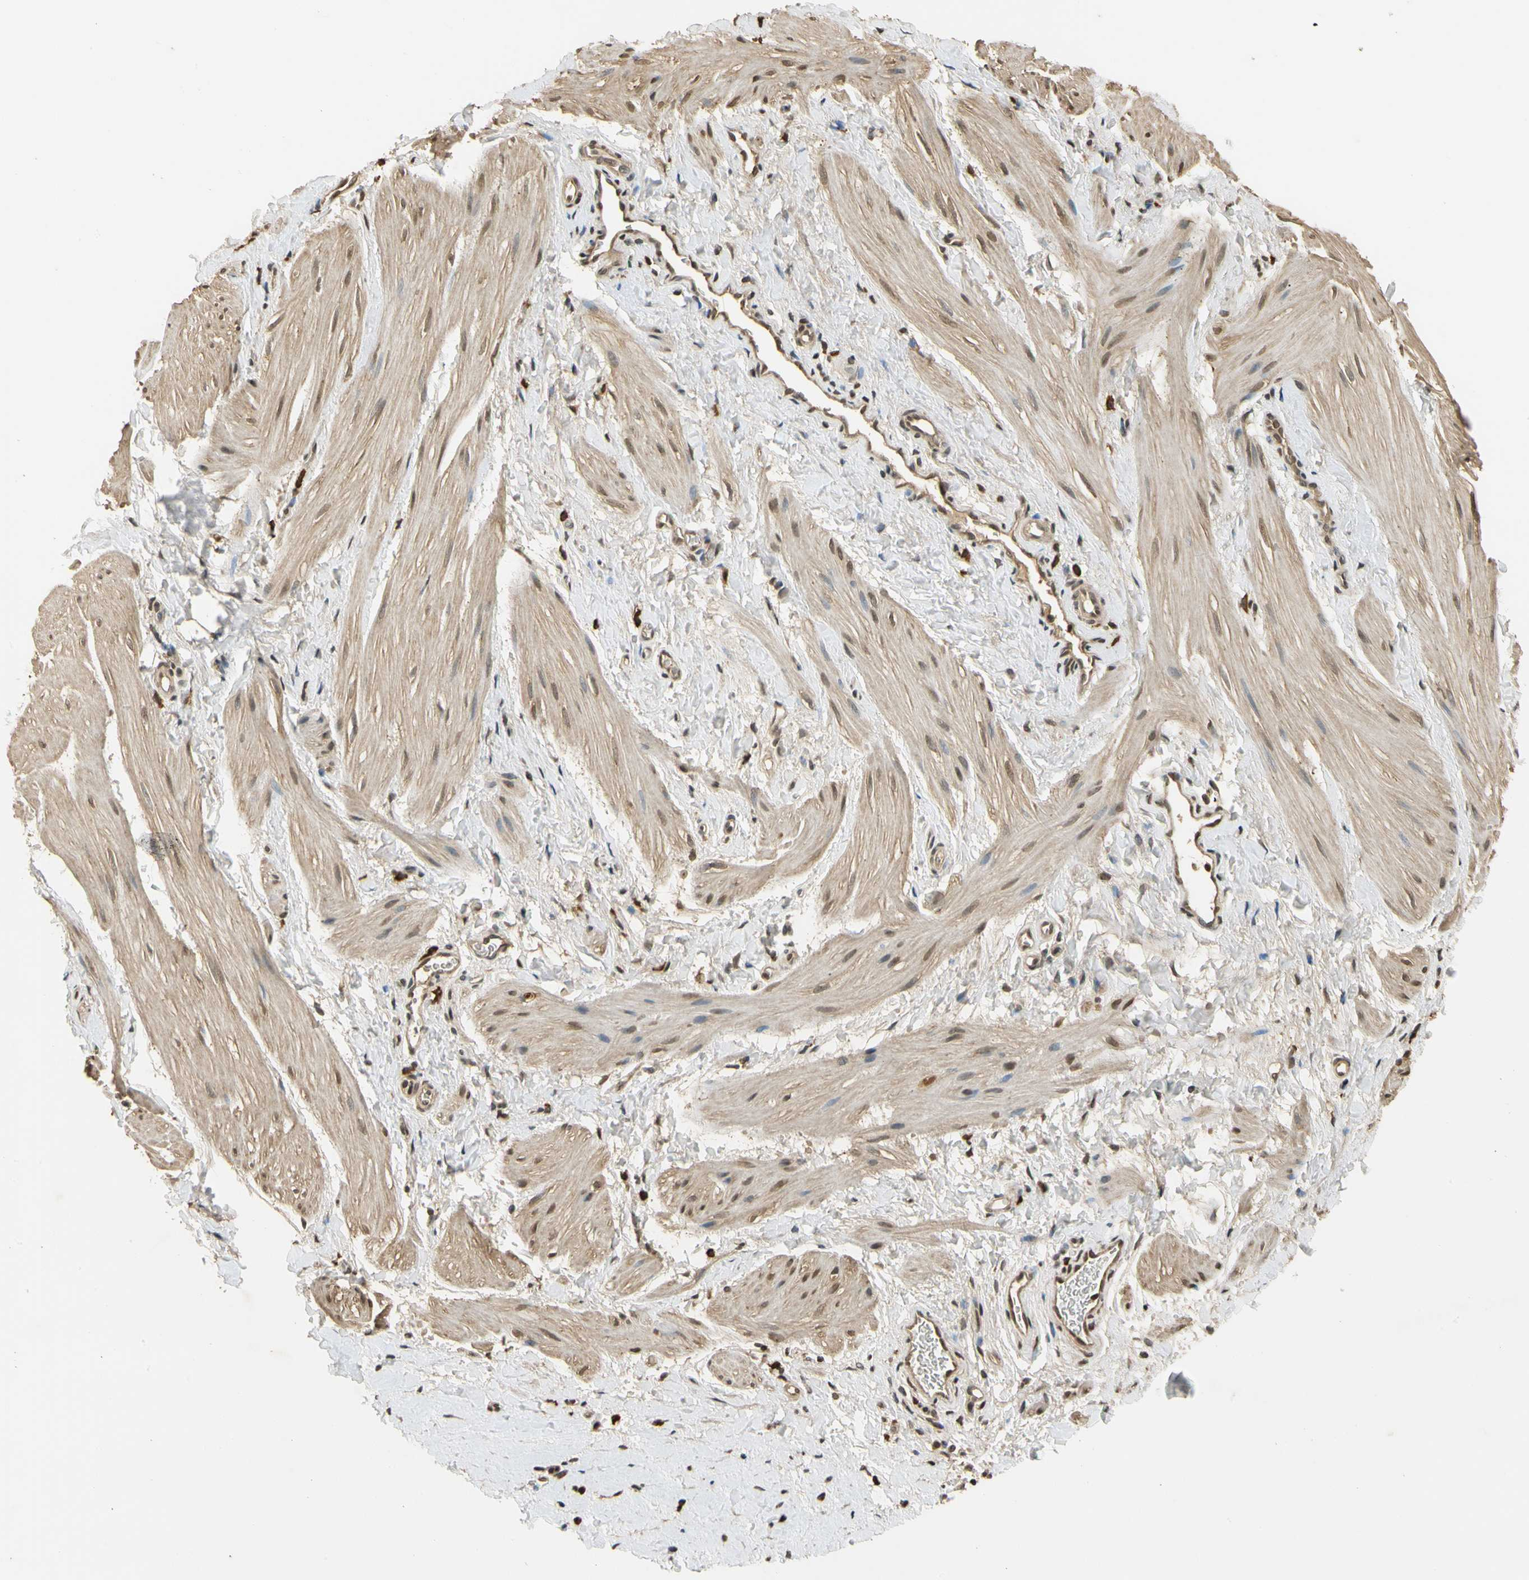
{"staining": {"intensity": "moderate", "quantity": ">75%", "location": "cytoplasmic/membranous,nuclear"}, "tissue": "smooth muscle", "cell_type": "Smooth muscle cells", "image_type": "normal", "snomed": [{"axis": "morphology", "description": "Normal tissue, NOS"}, {"axis": "topography", "description": "Smooth muscle"}], "caption": "High-power microscopy captured an IHC image of normal smooth muscle, revealing moderate cytoplasmic/membranous,nuclear expression in approximately >75% of smooth muscle cells.", "gene": "SOD1", "patient": {"sex": "male", "age": 16}}